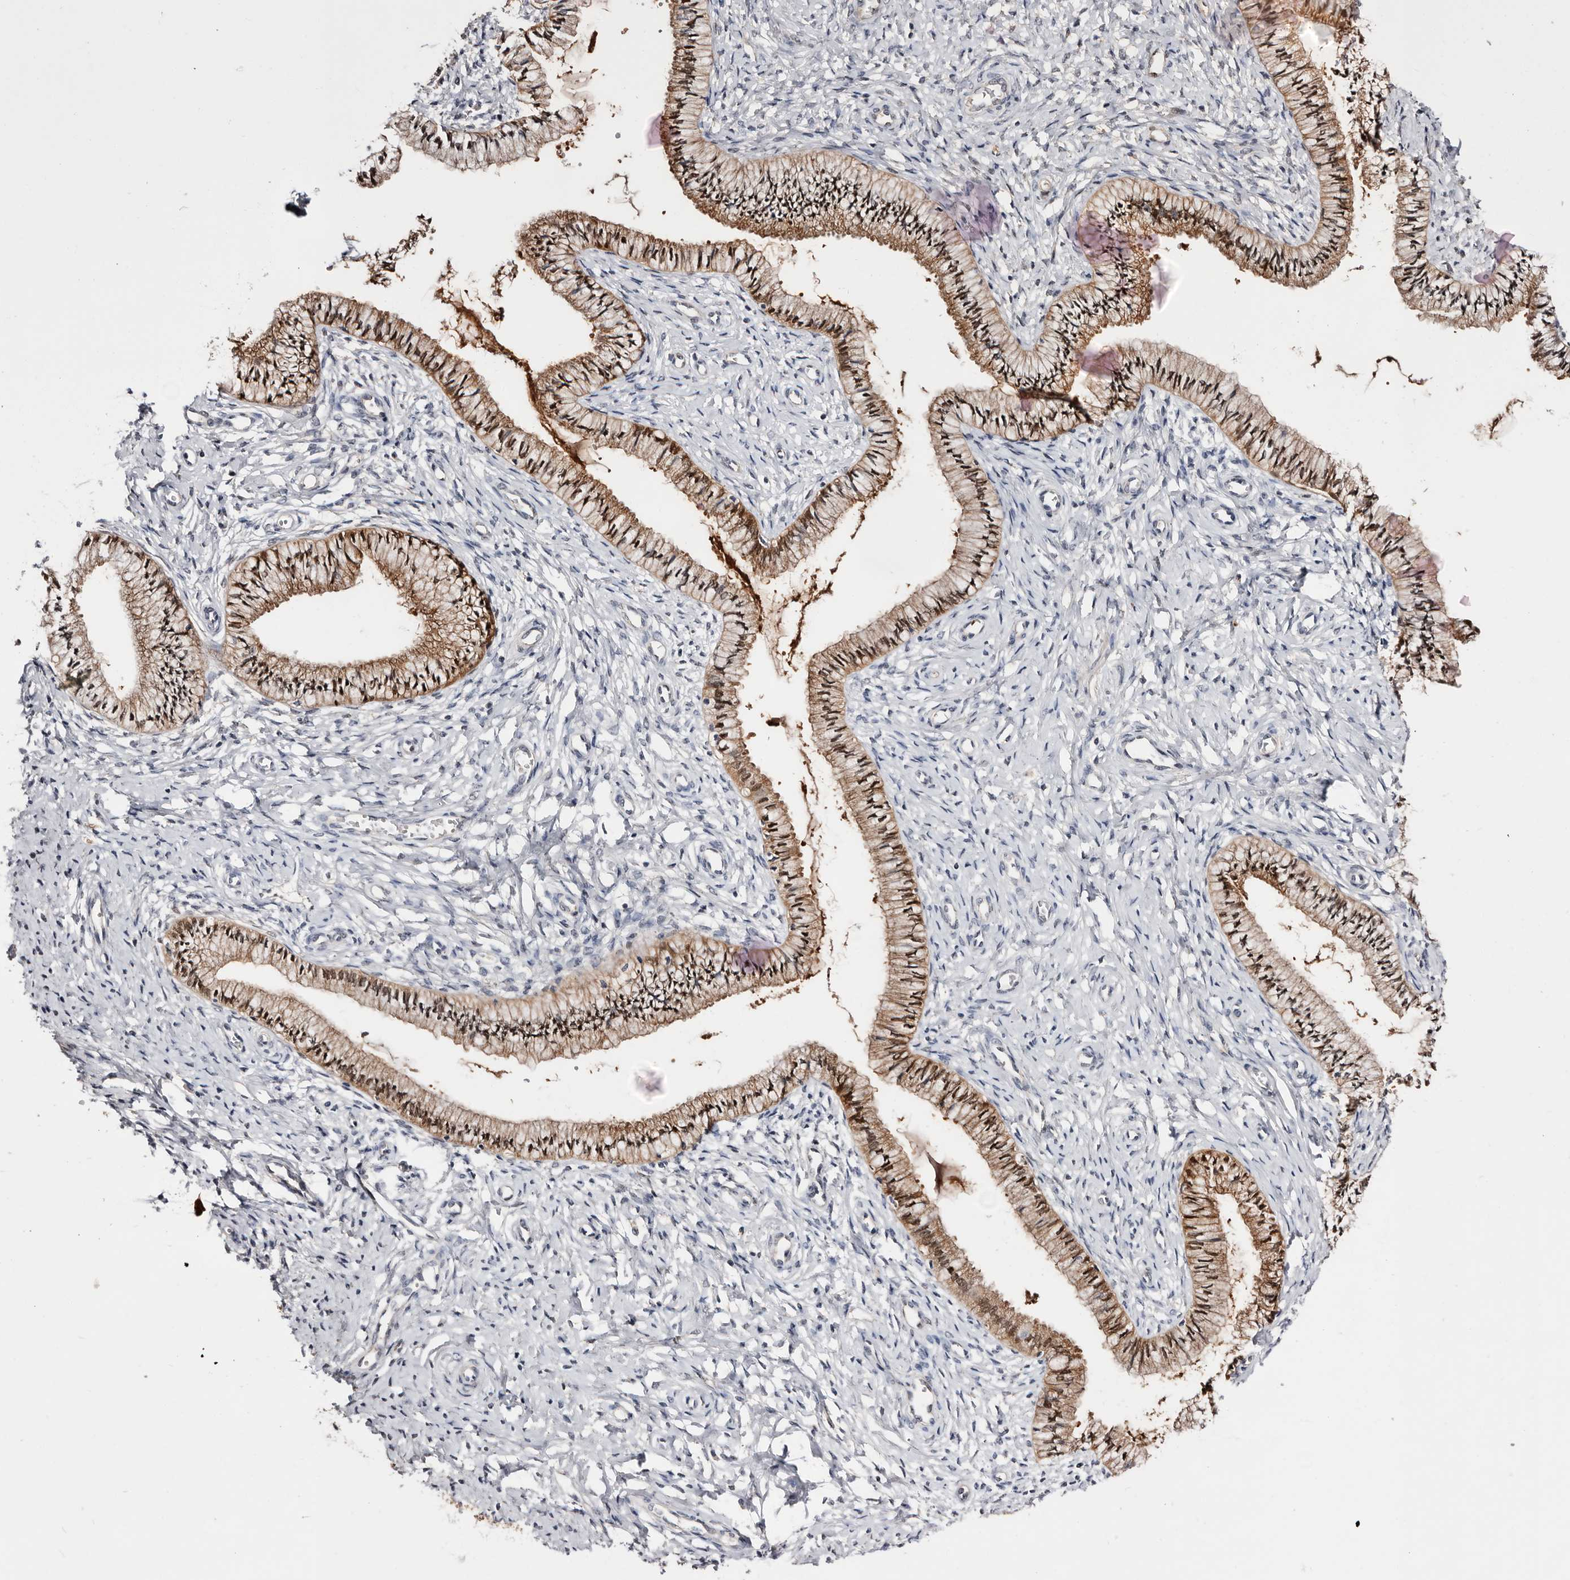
{"staining": {"intensity": "moderate", "quantity": ">75%", "location": "cytoplasmic/membranous,nuclear"}, "tissue": "cervix", "cell_type": "Glandular cells", "image_type": "normal", "snomed": [{"axis": "morphology", "description": "Normal tissue, NOS"}, {"axis": "topography", "description": "Cervix"}], "caption": "The image exhibits a brown stain indicating the presence of a protein in the cytoplasmic/membranous,nuclear of glandular cells in cervix.", "gene": "TP53I3", "patient": {"sex": "female", "age": 36}}